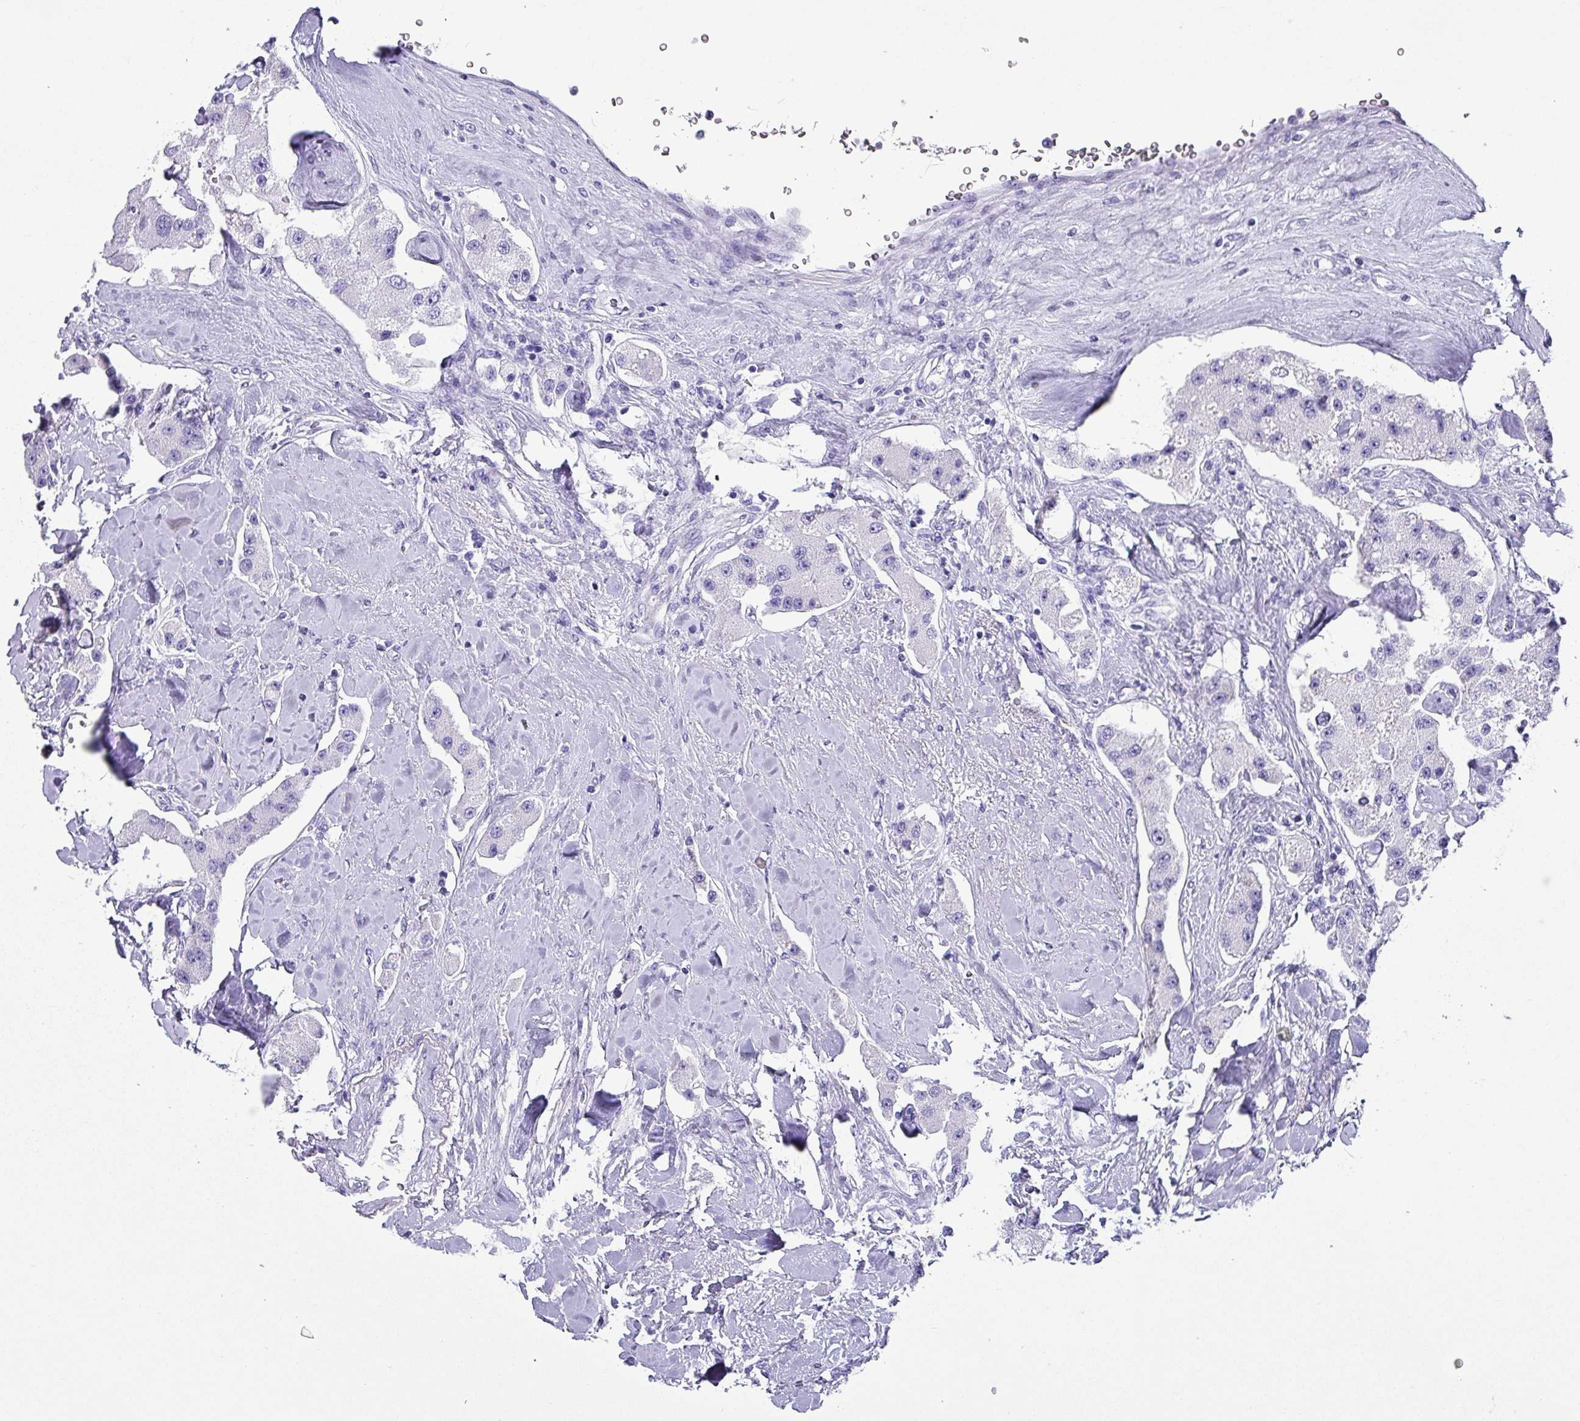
{"staining": {"intensity": "negative", "quantity": "none", "location": "none"}, "tissue": "carcinoid", "cell_type": "Tumor cells", "image_type": "cancer", "snomed": [{"axis": "morphology", "description": "Carcinoid, malignant, NOS"}, {"axis": "topography", "description": "Pancreas"}], "caption": "Malignant carcinoid stained for a protein using immunohistochemistry (IHC) reveals no positivity tumor cells.", "gene": "KRT6C", "patient": {"sex": "male", "age": 41}}